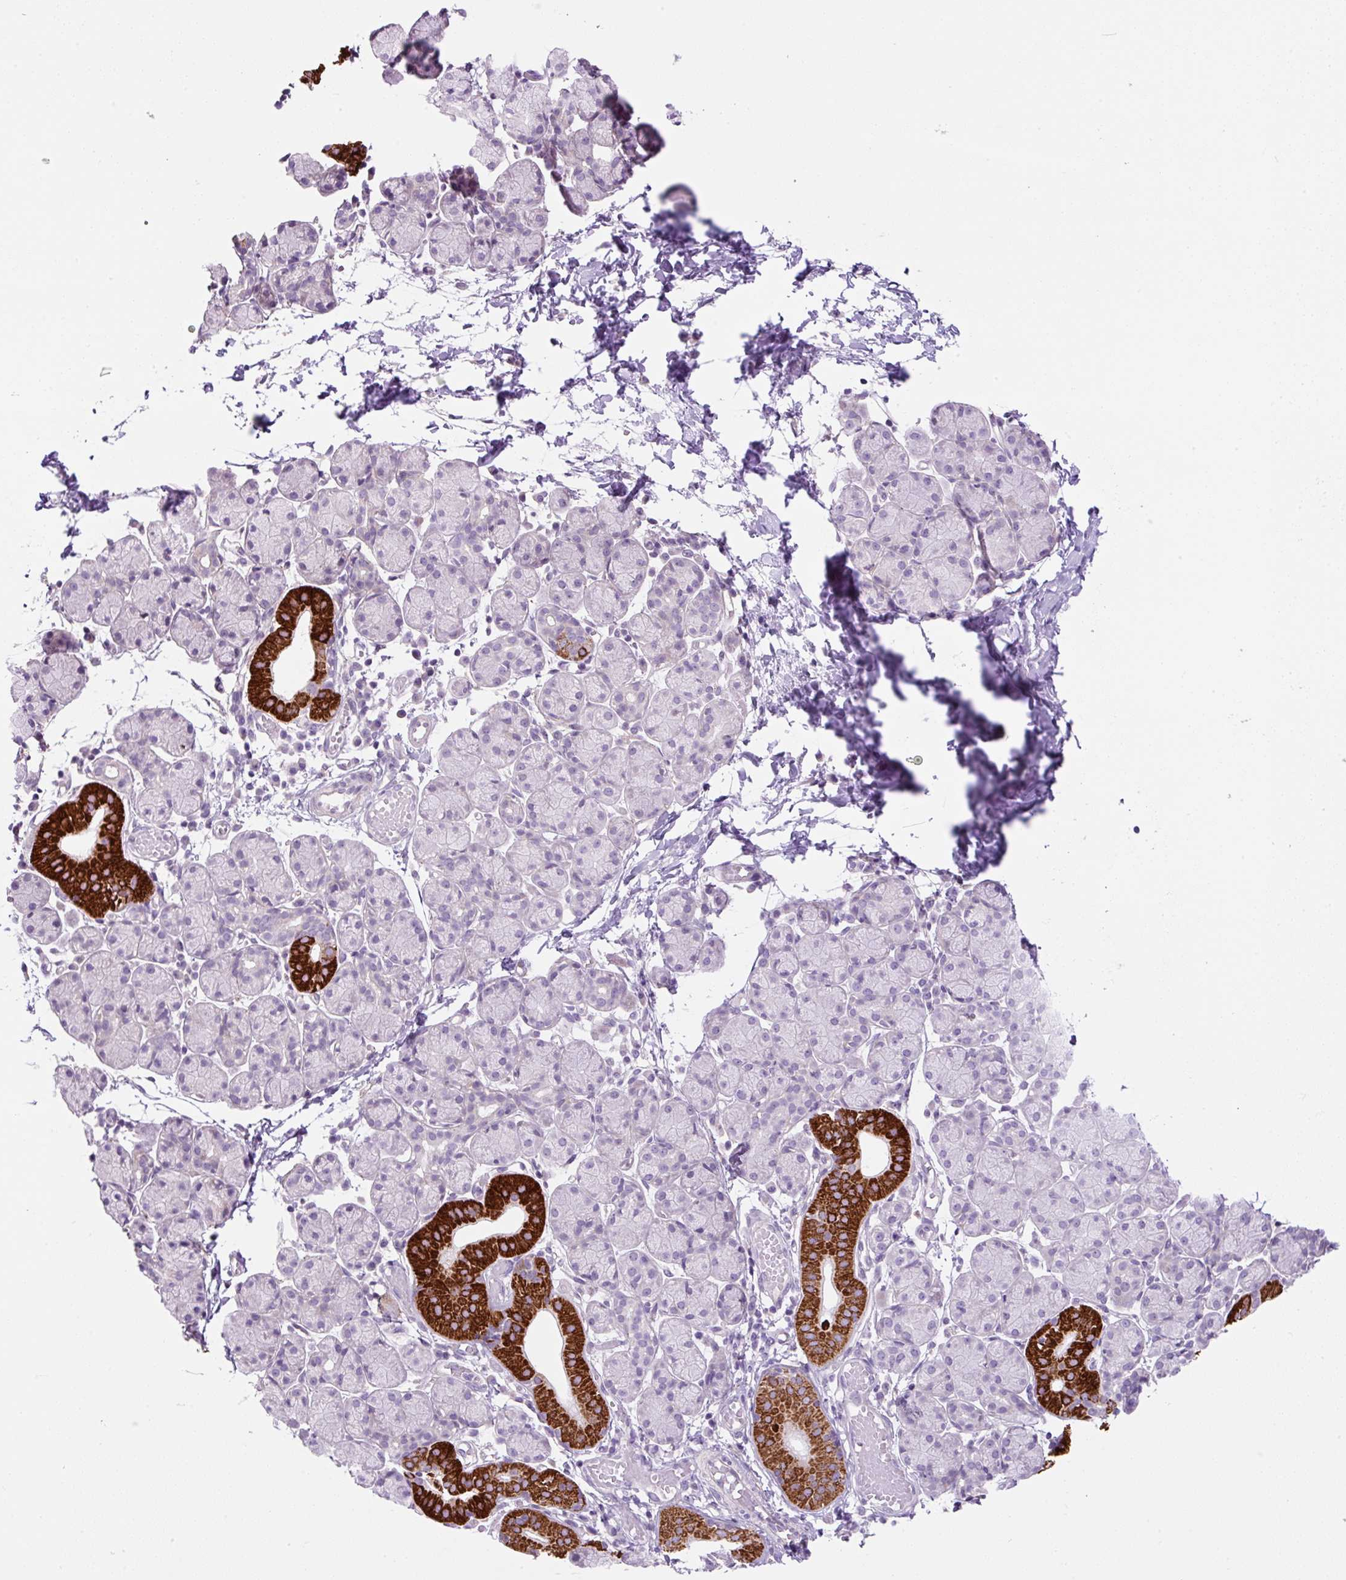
{"staining": {"intensity": "strong", "quantity": "<25%", "location": "cytoplasmic/membranous"}, "tissue": "salivary gland", "cell_type": "Glandular cells", "image_type": "normal", "snomed": [{"axis": "morphology", "description": "Normal tissue, NOS"}, {"axis": "morphology", "description": "Inflammation, NOS"}, {"axis": "topography", "description": "Lymph node"}, {"axis": "topography", "description": "Salivary gland"}], "caption": "Immunohistochemistry (IHC) image of normal salivary gland stained for a protein (brown), which reveals medium levels of strong cytoplasmic/membranous staining in approximately <25% of glandular cells.", "gene": "OGDHL", "patient": {"sex": "male", "age": 3}}